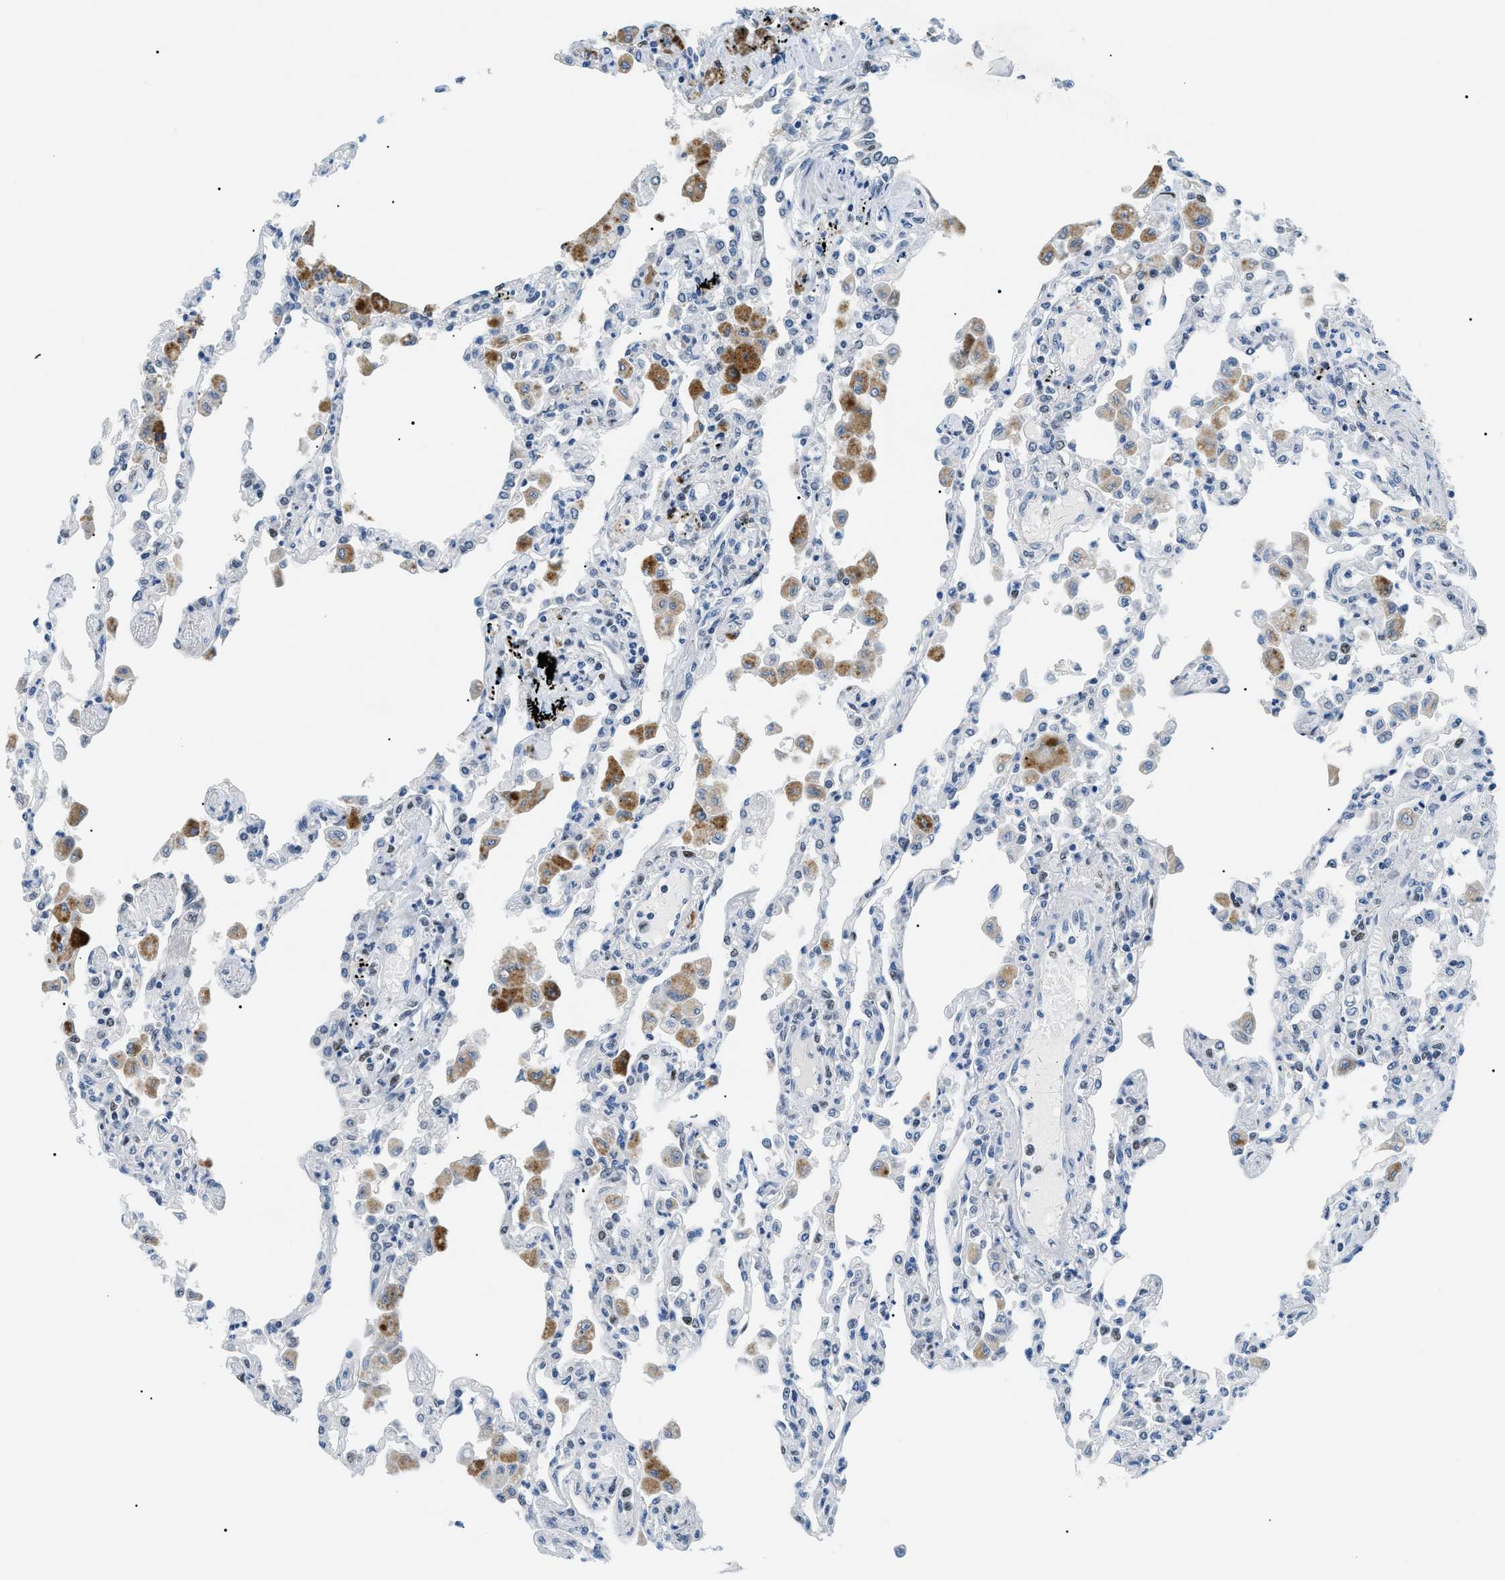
{"staining": {"intensity": "negative", "quantity": "none", "location": "none"}, "tissue": "lung", "cell_type": "Alveolar cells", "image_type": "normal", "snomed": [{"axis": "morphology", "description": "Normal tissue, NOS"}, {"axis": "topography", "description": "Bronchus"}, {"axis": "topography", "description": "Lung"}], "caption": "Protein analysis of benign lung displays no significant expression in alveolar cells. (Immunohistochemistry, brightfield microscopy, high magnification).", "gene": "SMARCC1", "patient": {"sex": "female", "age": 49}}